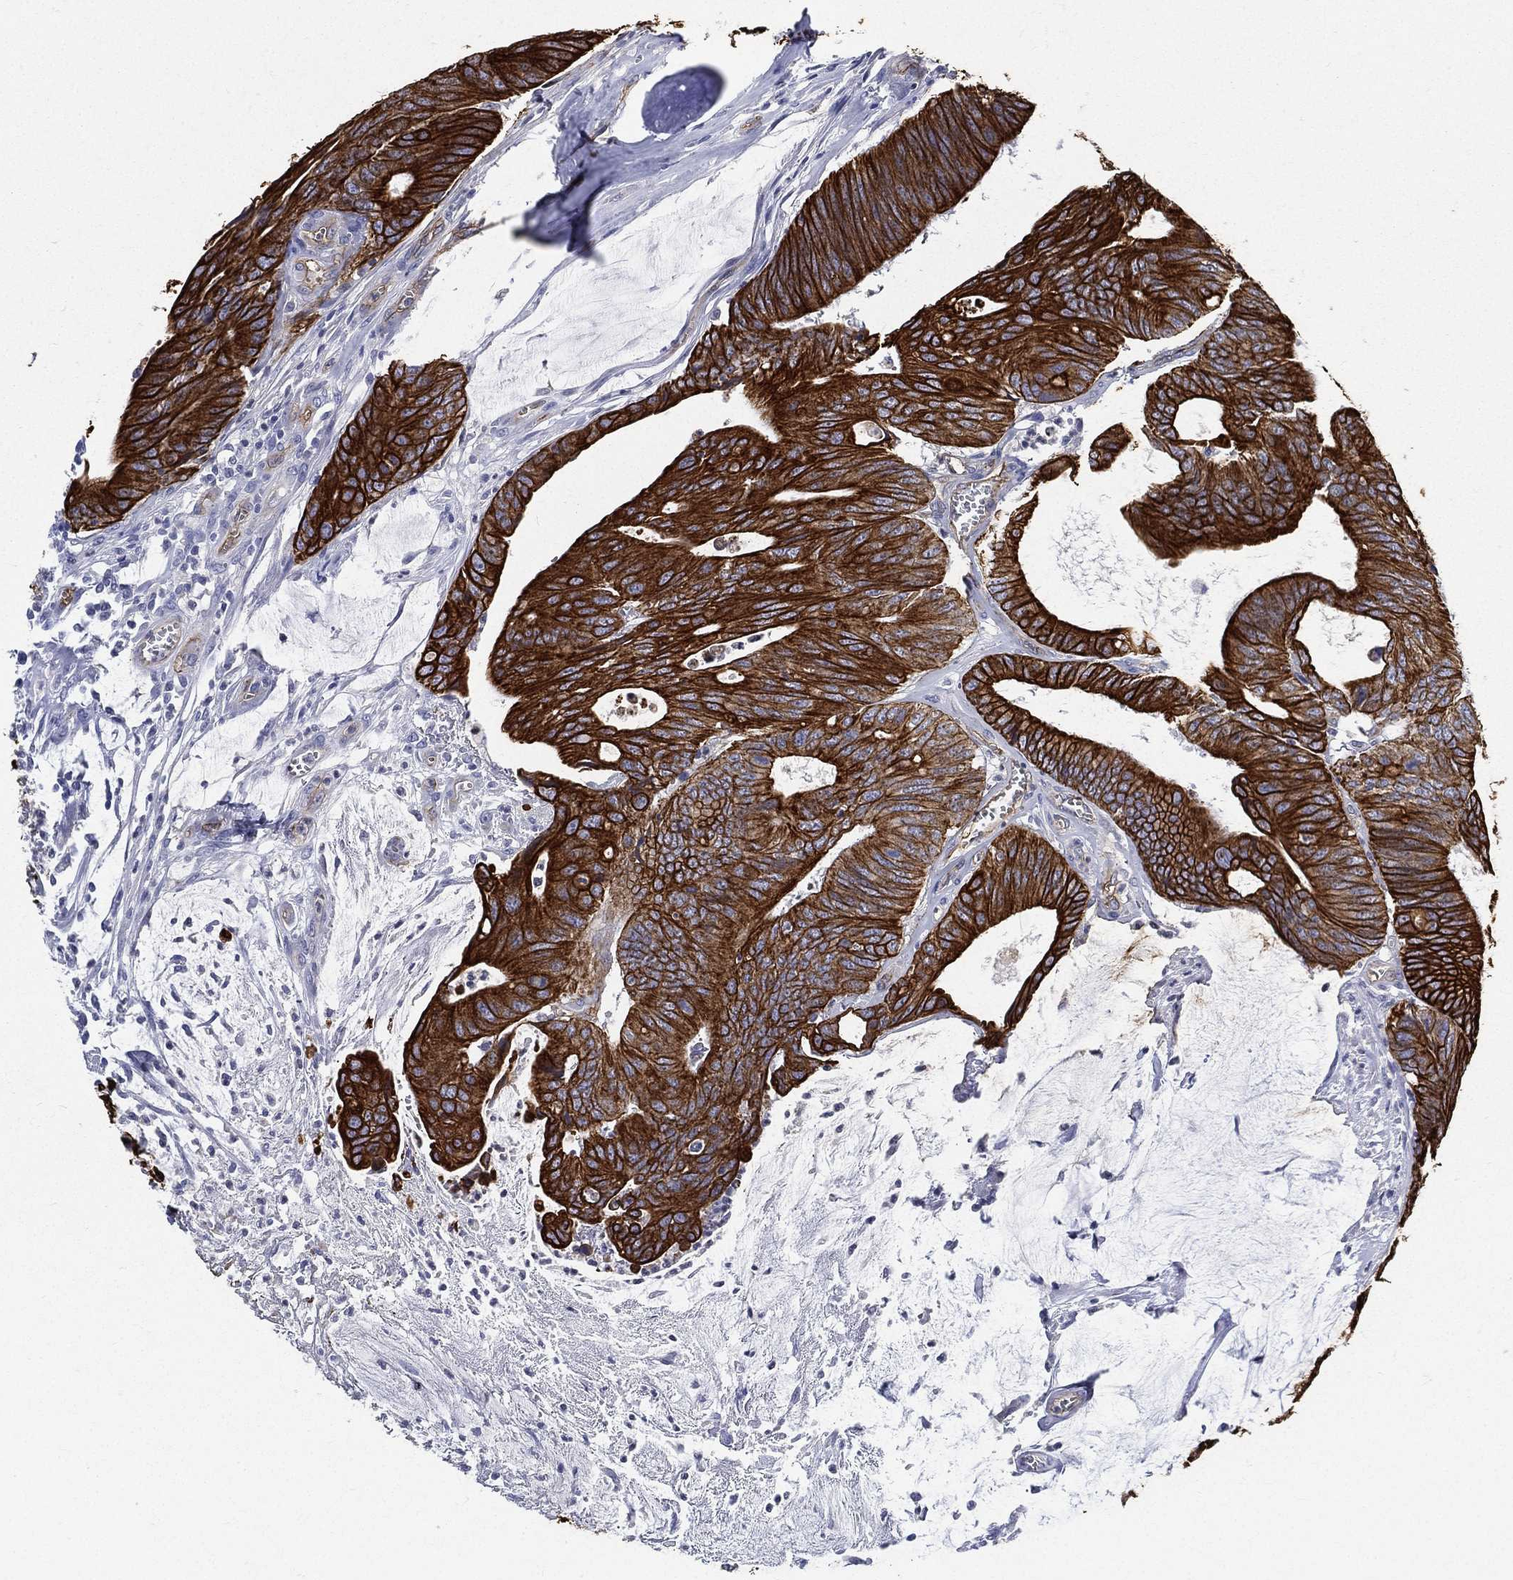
{"staining": {"intensity": "strong", "quantity": ">75%", "location": "cytoplasmic/membranous"}, "tissue": "colorectal cancer", "cell_type": "Tumor cells", "image_type": "cancer", "snomed": [{"axis": "morphology", "description": "Normal tissue, NOS"}, {"axis": "morphology", "description": "Adenocarcinoma, NOS"}, {"axis": "topography", "description": "Colon"}], "caption": "There is high levels of strong cytoplasmic/membranous expression in tumor cells of colorectal adenocarcinoma, as demonstrated by immunohistochemical staining (brown color).", "gene": "NEDD9", "patient": {"sex": "male", "age": 65}}